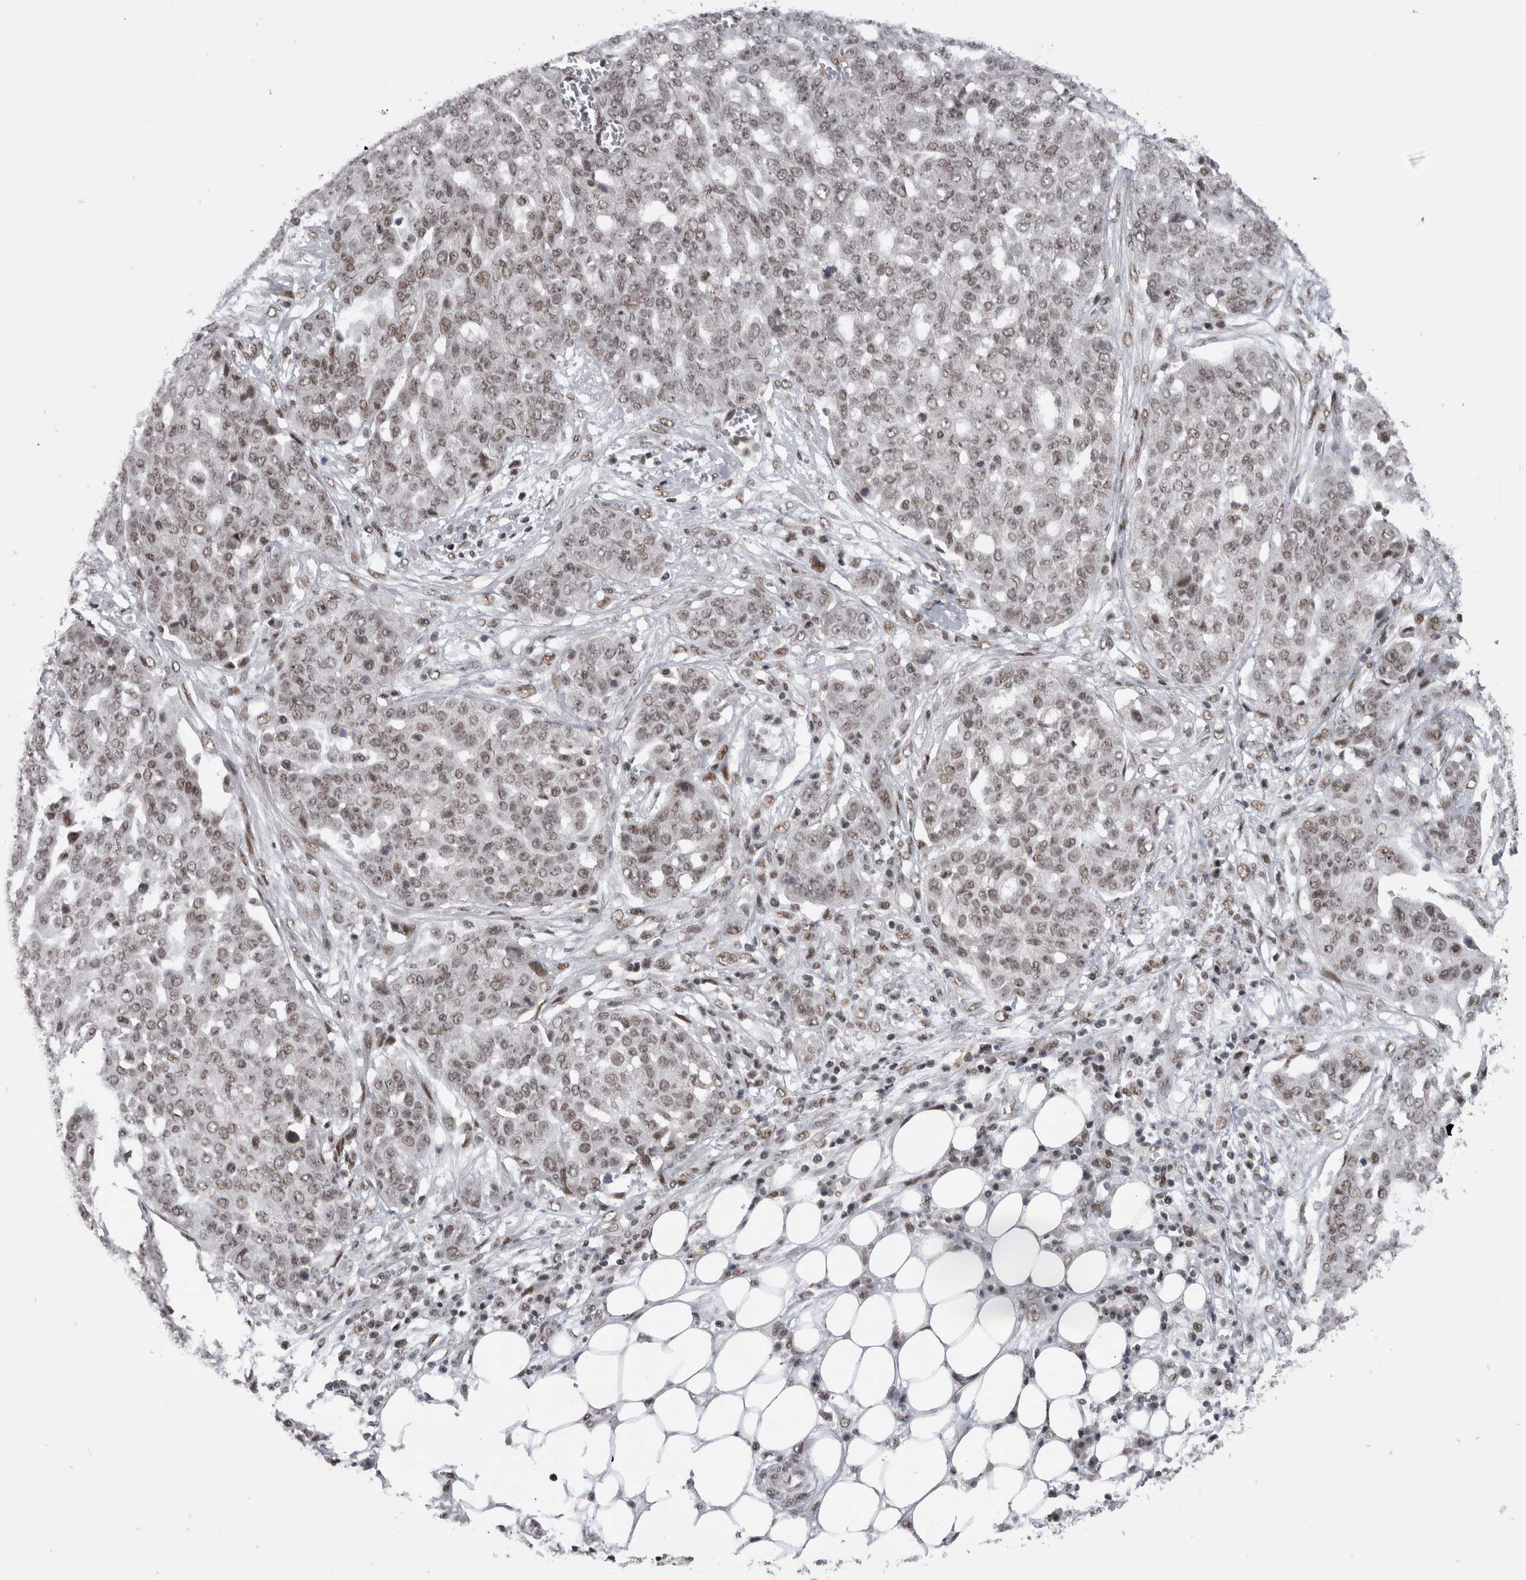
{"staining": {"intensity": "weak", "quantity": ">75%", "location": "nuclear"}, "tissue": "ovarian cancer", "cell_type": "Tumor cells", "image_type": "cancer", "snomed": [{"axis": "morphology", "description": "Cystadenocarcinoma, serous, NOS"}, {"axis": "topography", "description": "Soft tissue"}, {"axis": "topography", "description": "Ovary"}], "caption": "Protein positivity by IHC demonstrates weak nuclear staining in approximately >75% of tumor cells in ovarian serous cystadenocarcinoma.", "gene": "DMTF1", "patient": {"sex": "female", "age": 57}}